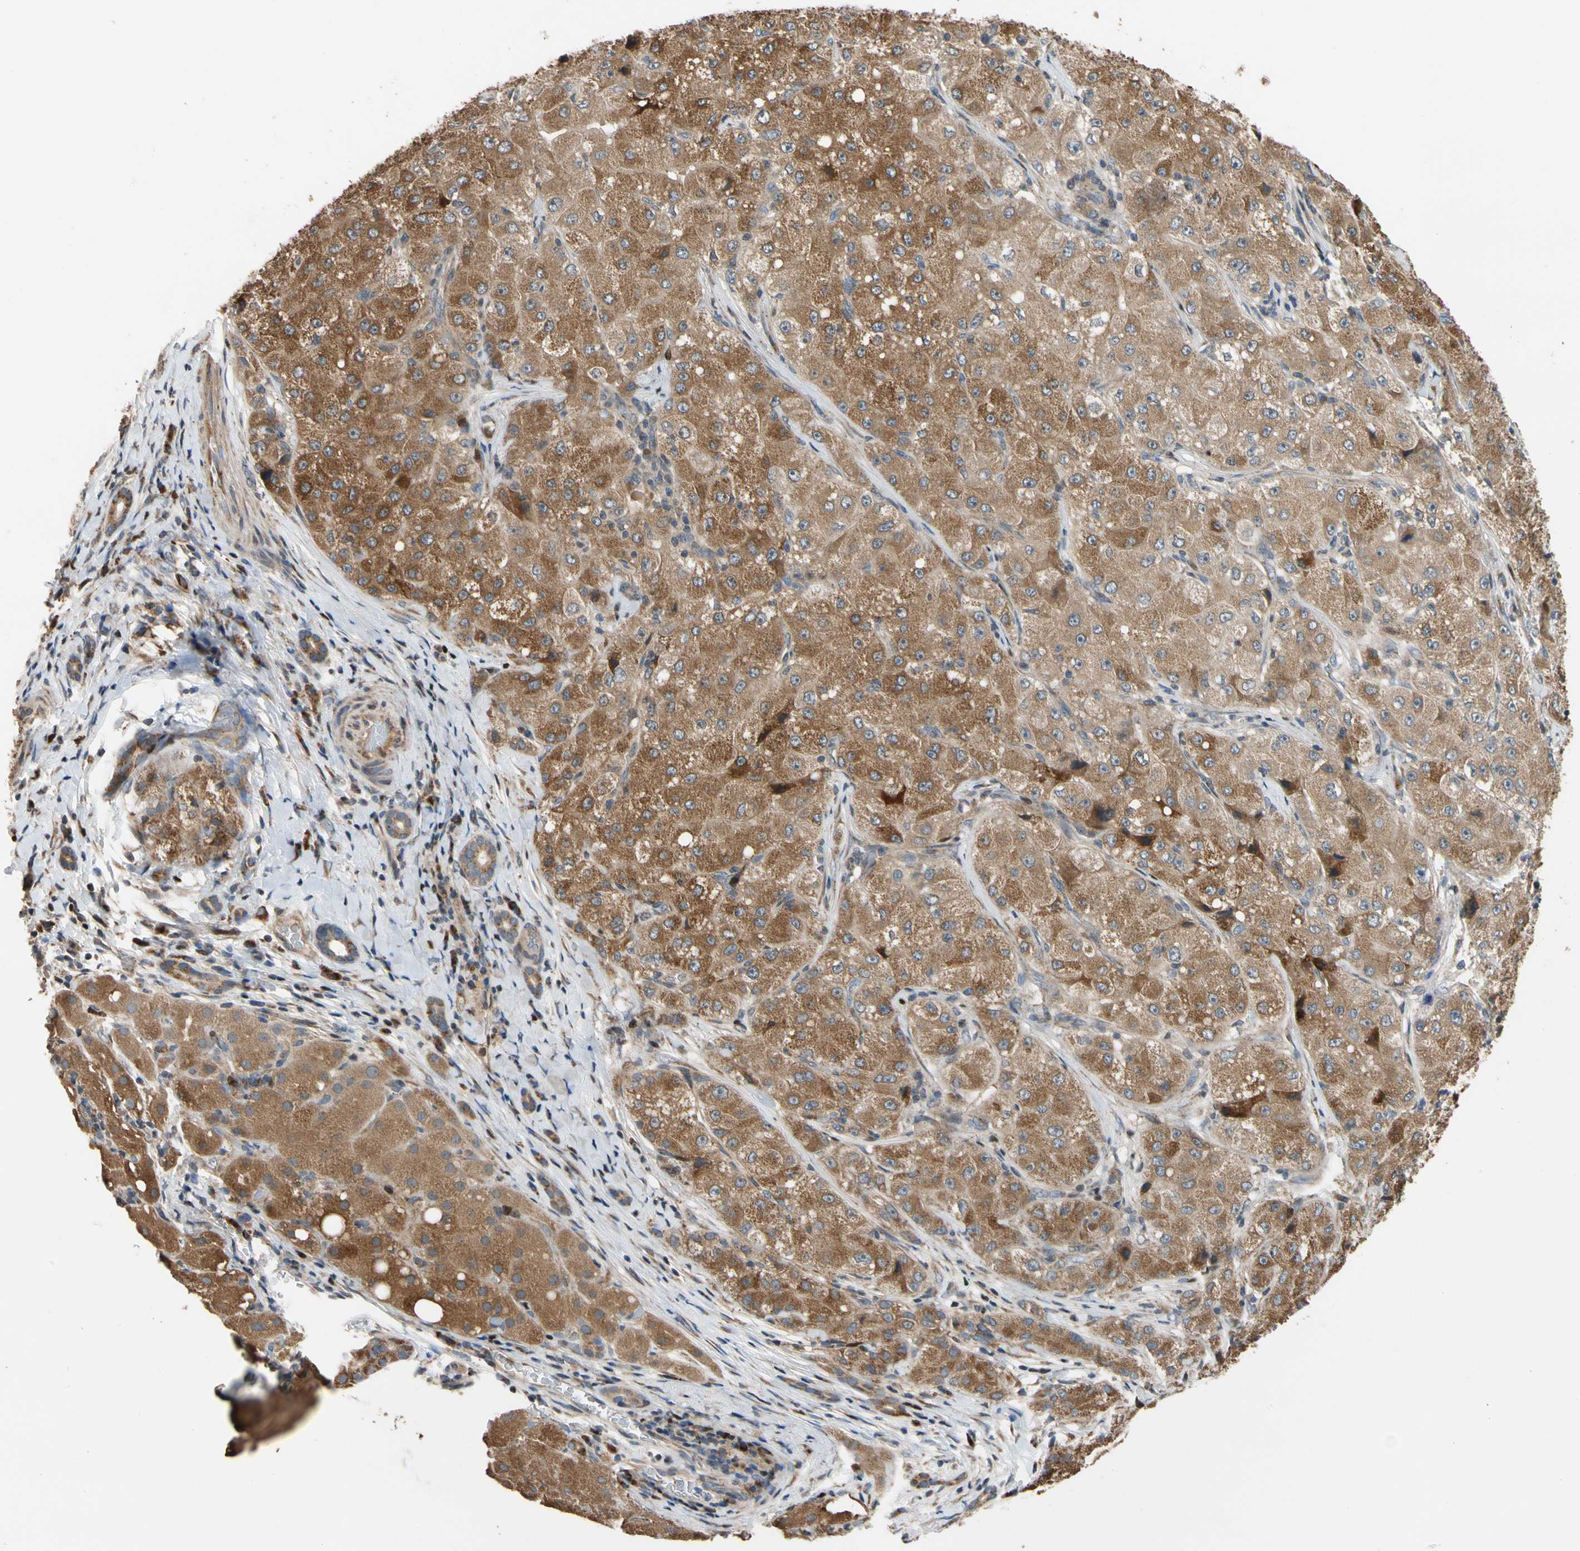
{"staining": {"intensity": "moderate", "quantity": ">75%", "location": "cytoplasmic/membranous"}, "tissue": "liver cancer", "cell_type": "Tumor cells", "image_type": "cancer", "snomed": [{"axis": "morphology", "description": "Carcinoma, Hepatocellular, NOS"}, {"axis": "topography", "description": "Liver"}], "caption": "Hepatocellular carcinoma (liver) stained with a protein marker shows moderate staining in tumor cells.", "gene": "IP6K2", "patient": {"sex": "male", "age": 80}}